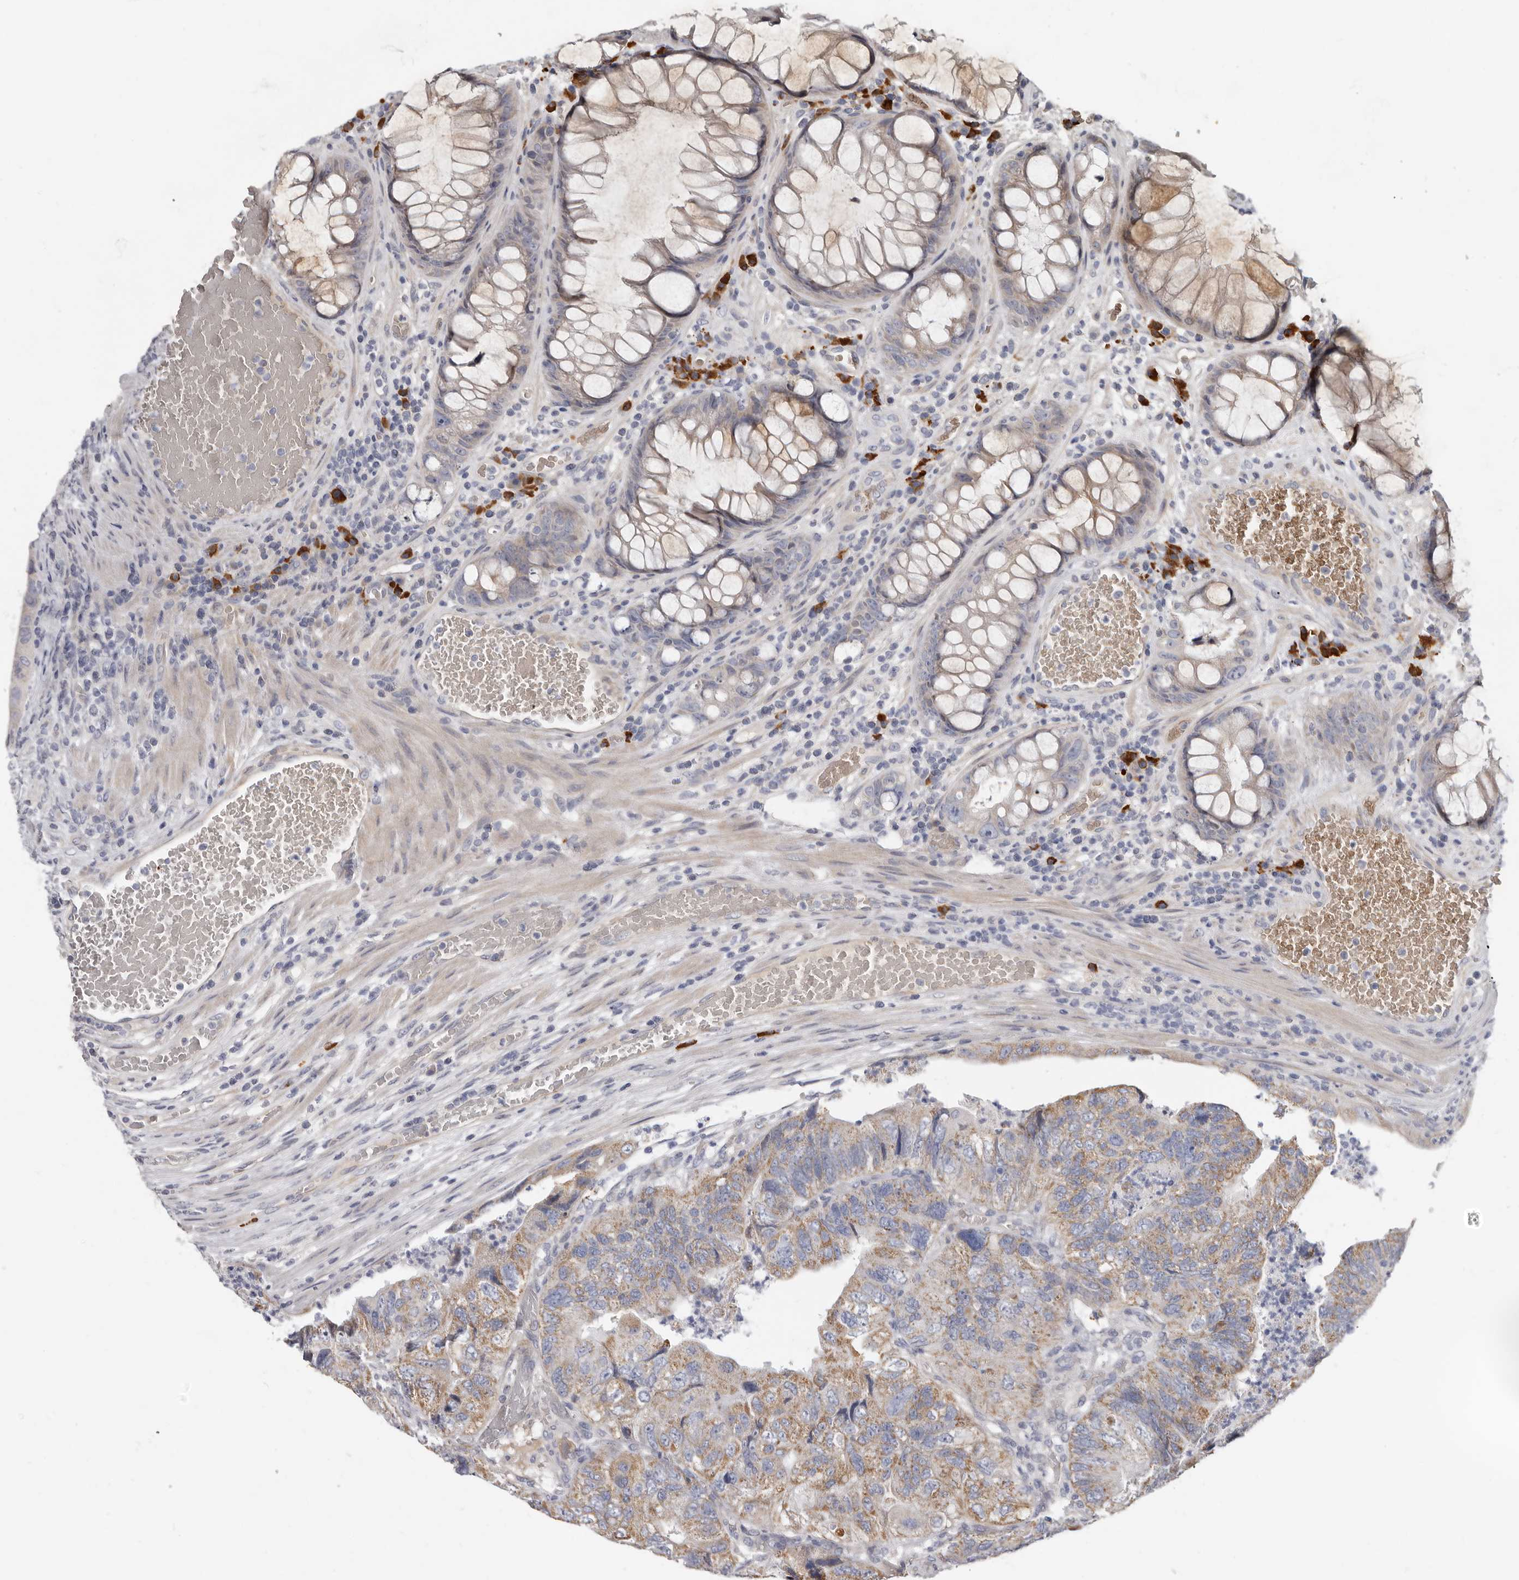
{"staining": {"intensity": "moderate", "quantity": ">75%", "location": "cytoplasmic/membranous"}, "tissue": "colorectal cancer", "cell_type": "Tumor cells", "image_type": "cancer", "snomed": [{"axis": "morphology", "description": "Adenocarcinoma, NOS"}, {"axis": "topography", "description": "Rectum"}], "caption": "Colorectal cancer (adenocarcinoma) stained for a protein (brown) shows moderate cytoplasmic/membranous positive expression in approximately >75% of tumor cells.", "gene": "SPTA1", "patient": {"sex": "male", "age": 63}}